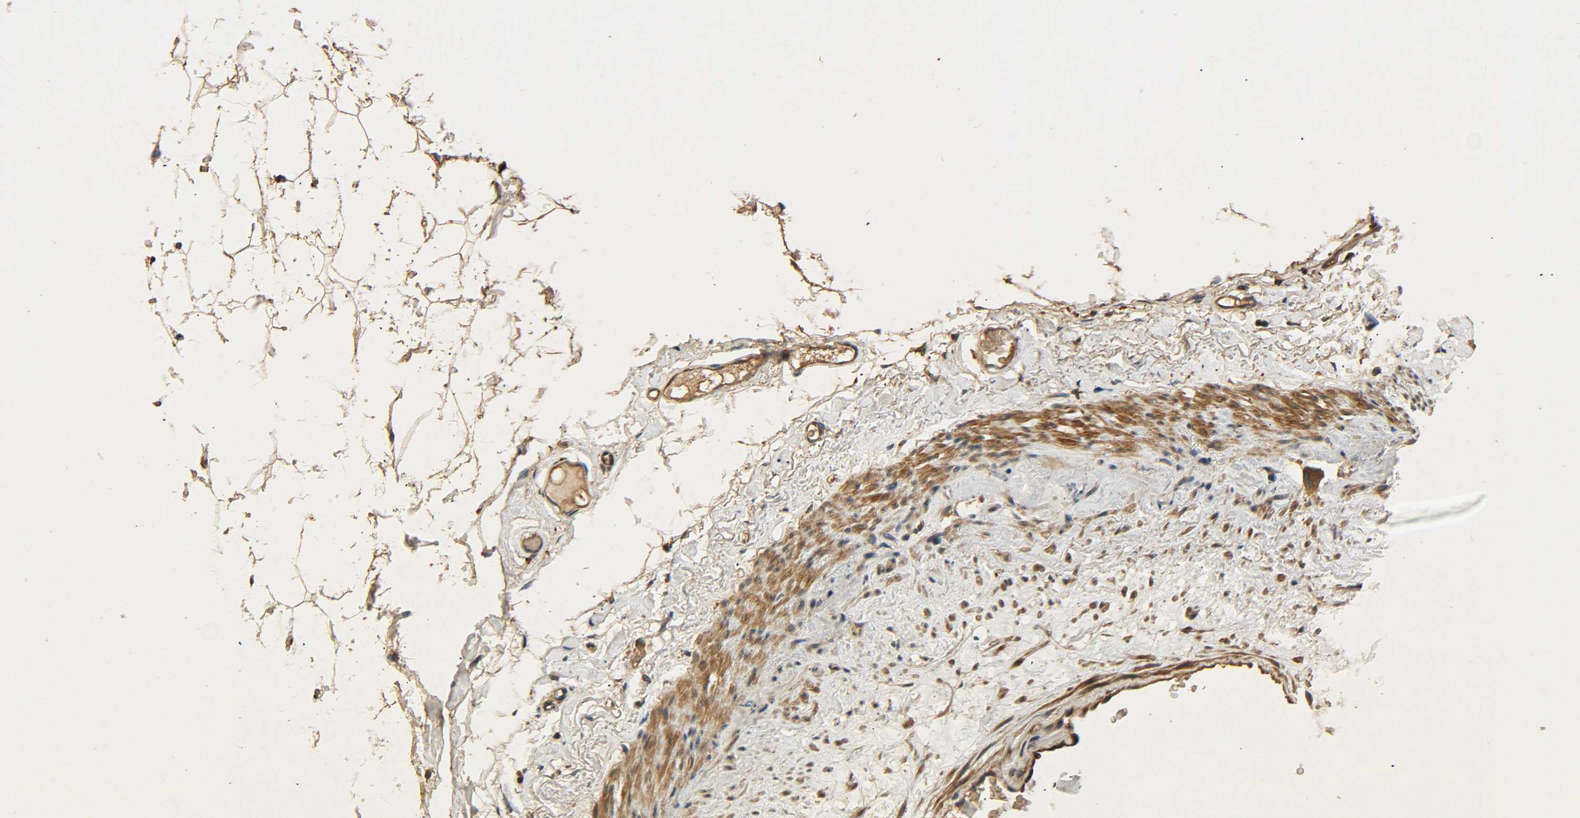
{"staining": {"intensity": "moderate", "quantity": ">75%", "location": "cytoplasmic/membranous"}, "tissue": "adipose tissue", "cell_type": "Adipocytes", "image_type": "normal", "snomed": [{"axis": "morphology", "description": "Normal tissue, NOS"}, {"axis": "topography", "description": "Breast"}, {"axis": "topography", "description": "Soft tissue"}], "caption": "Immunohistochemistry (IHC) image of unremarkable adipose tissue: human adipose tissue stained using immunohistochemistry (IHC) demonstrates medium levels of moderate protein expression localized specifically in the cytoplasmic/membranous of adipocytes, appearing as a cytoplasmic/membranous brown color.", "gene": "LRCH3", "patient": {"sex": "female", "age": 75}}